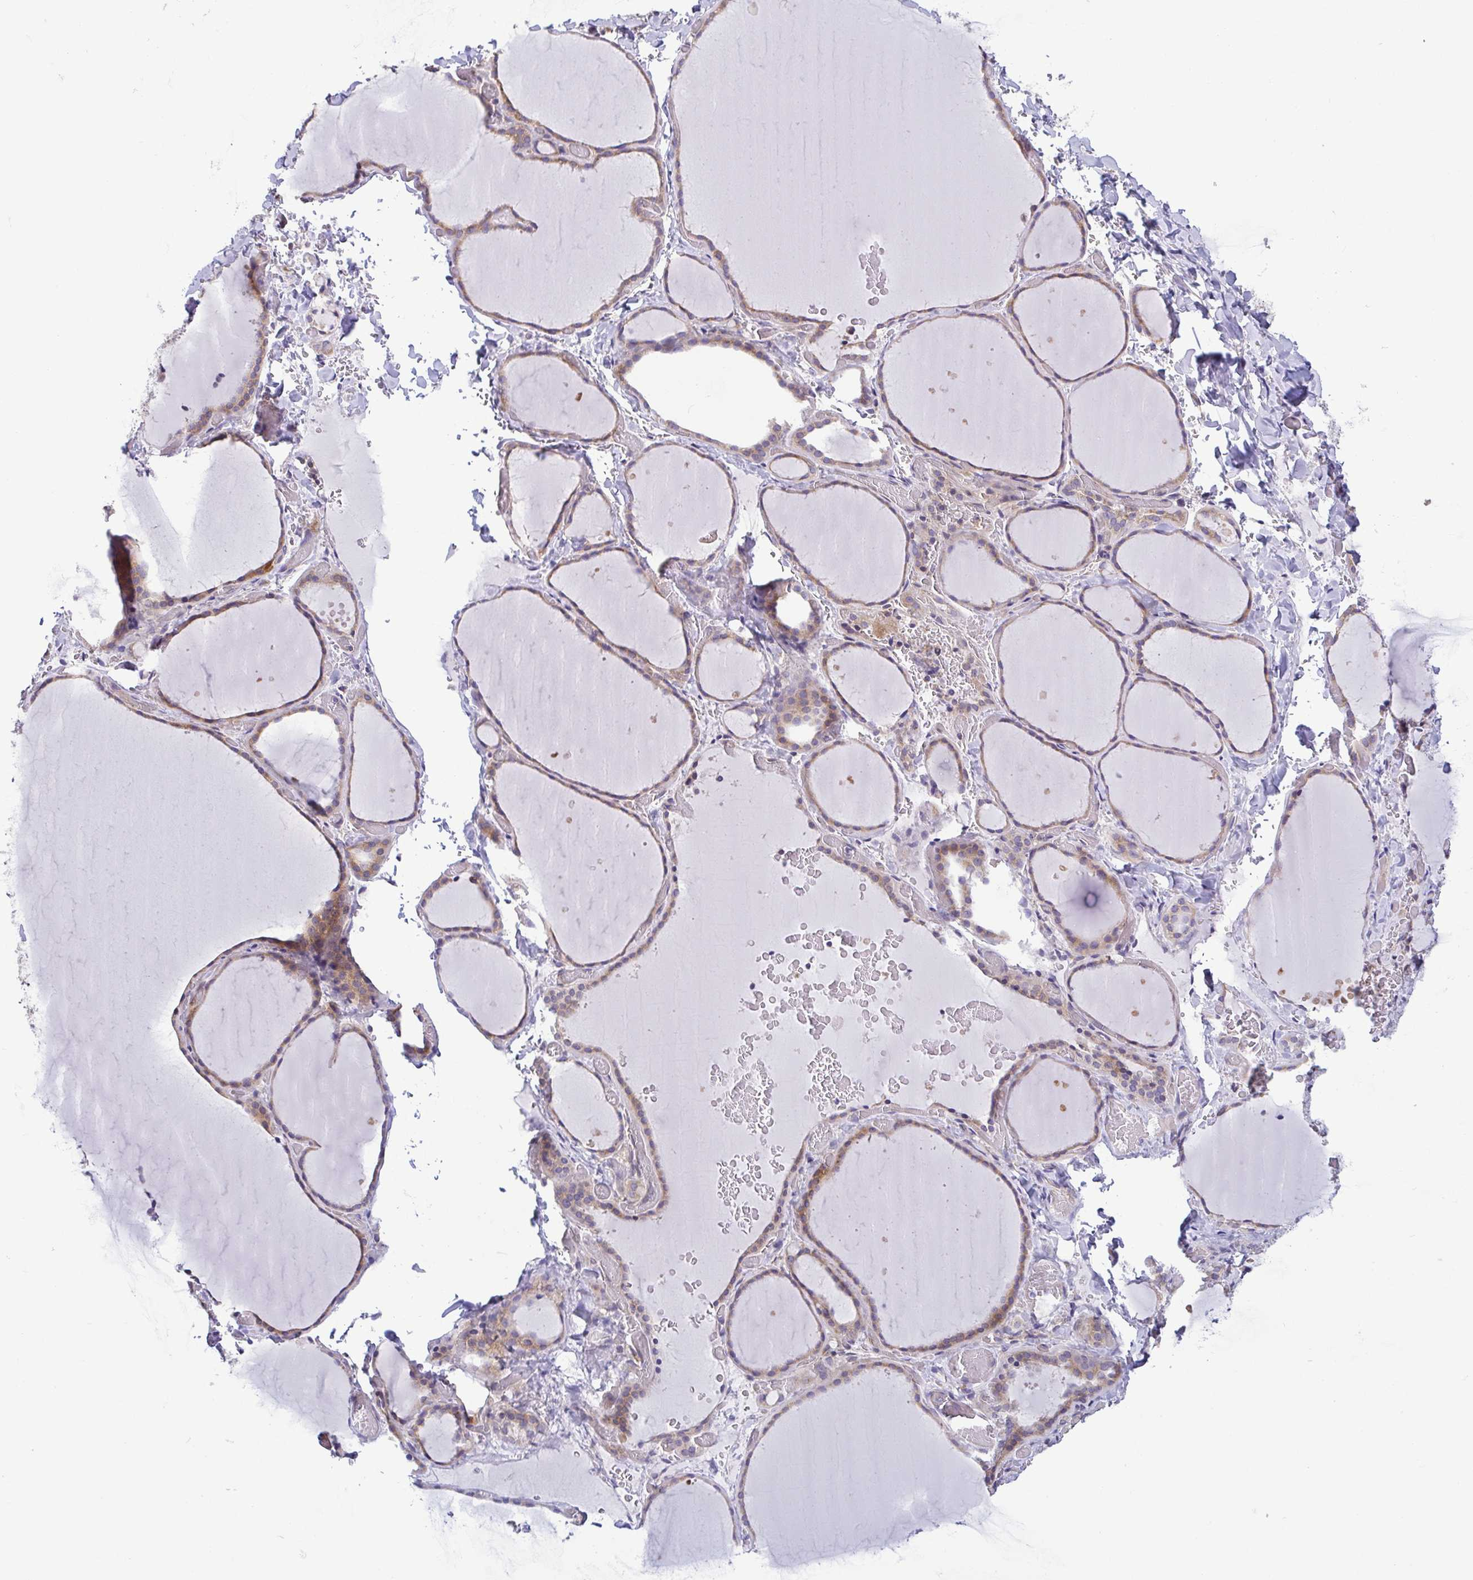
{"staining": {"intensity": "weak", "quantity": "25%-75%", "location": "cytoplasmic/membranous"}, "tissue": "thyroid gland", "cell_type": "Glandular cells", "image_type": "normal", "snomed": [{"axis": "morphology", "description": "Normal tissue, NOS"}, {"axis": "topography", "description": "Thyroid gland"}], "caption": "A histopathology image of thyroid gland stained for a protein exhibits weak cytoplasmic/membranous brown staining in glandular cells. Nuclei are stained in blue.", "gene": "LMF2", "patient": {"sex": "female", "age": 36}}